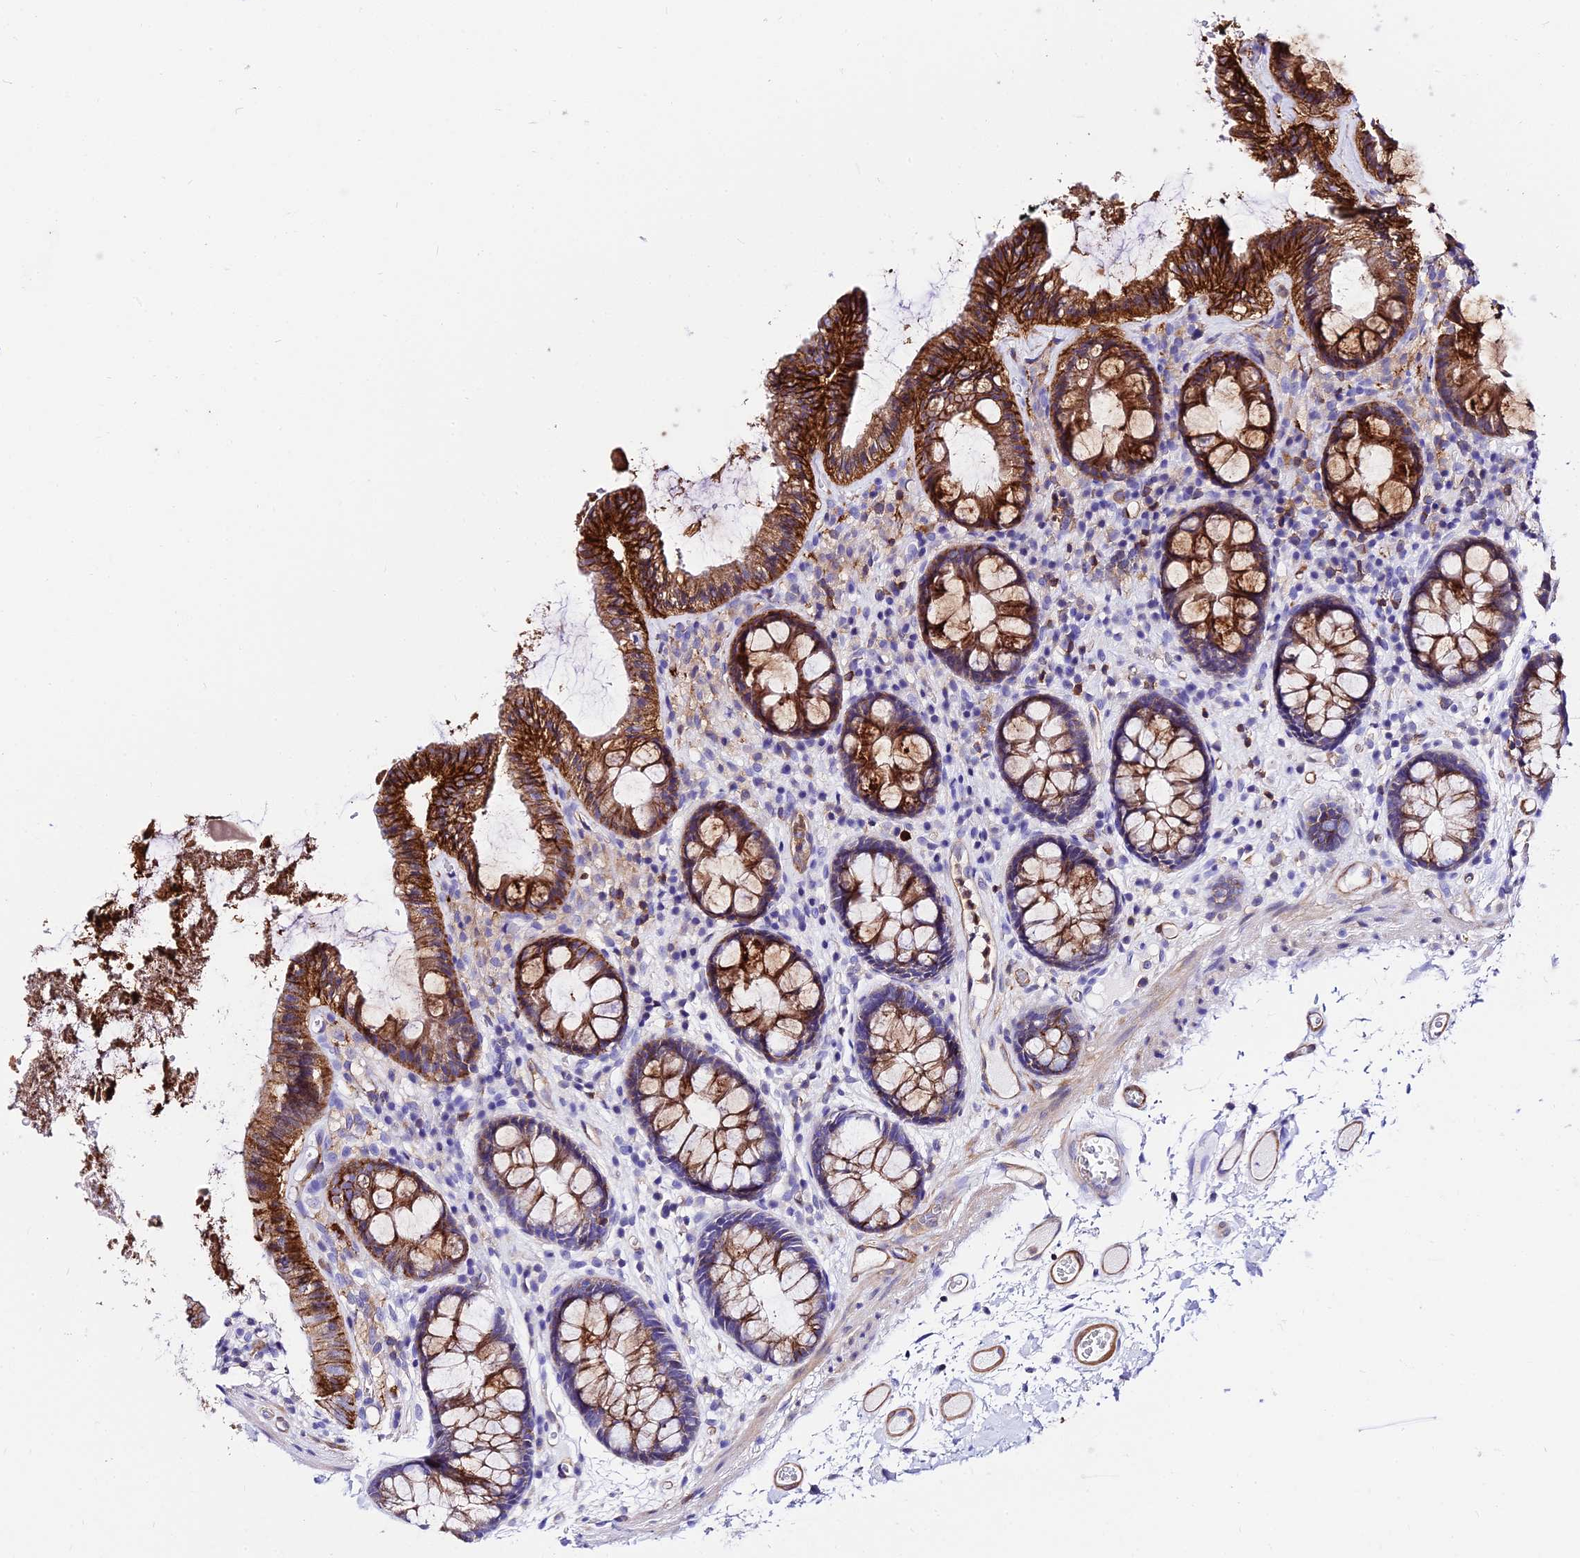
{"staining": {"intensity": "weak", "quantity": ">75%", "location": "cytoplasmic/membranous"}, "tissue": "colon", "cell_type": "Endothelial cells", "image_type": "normal", "snomed": [{"axis": "morphology", "description": "Normal tissue, NOS"}, {"axis": "topography", "description": "Colon"}], "caption": "A low amount of weak cytoplasmic/membranous positivity is seen in approximately >75% of endothelial cells in normal colon. The staining was performed using DAB (3,3'-diaminobenzidine), with brown indicating positive protein expression. Nuclei are stained blue with hematoxylin.", "gene": "CSRP1", "patient": {"sex": "male", "age": 84}}